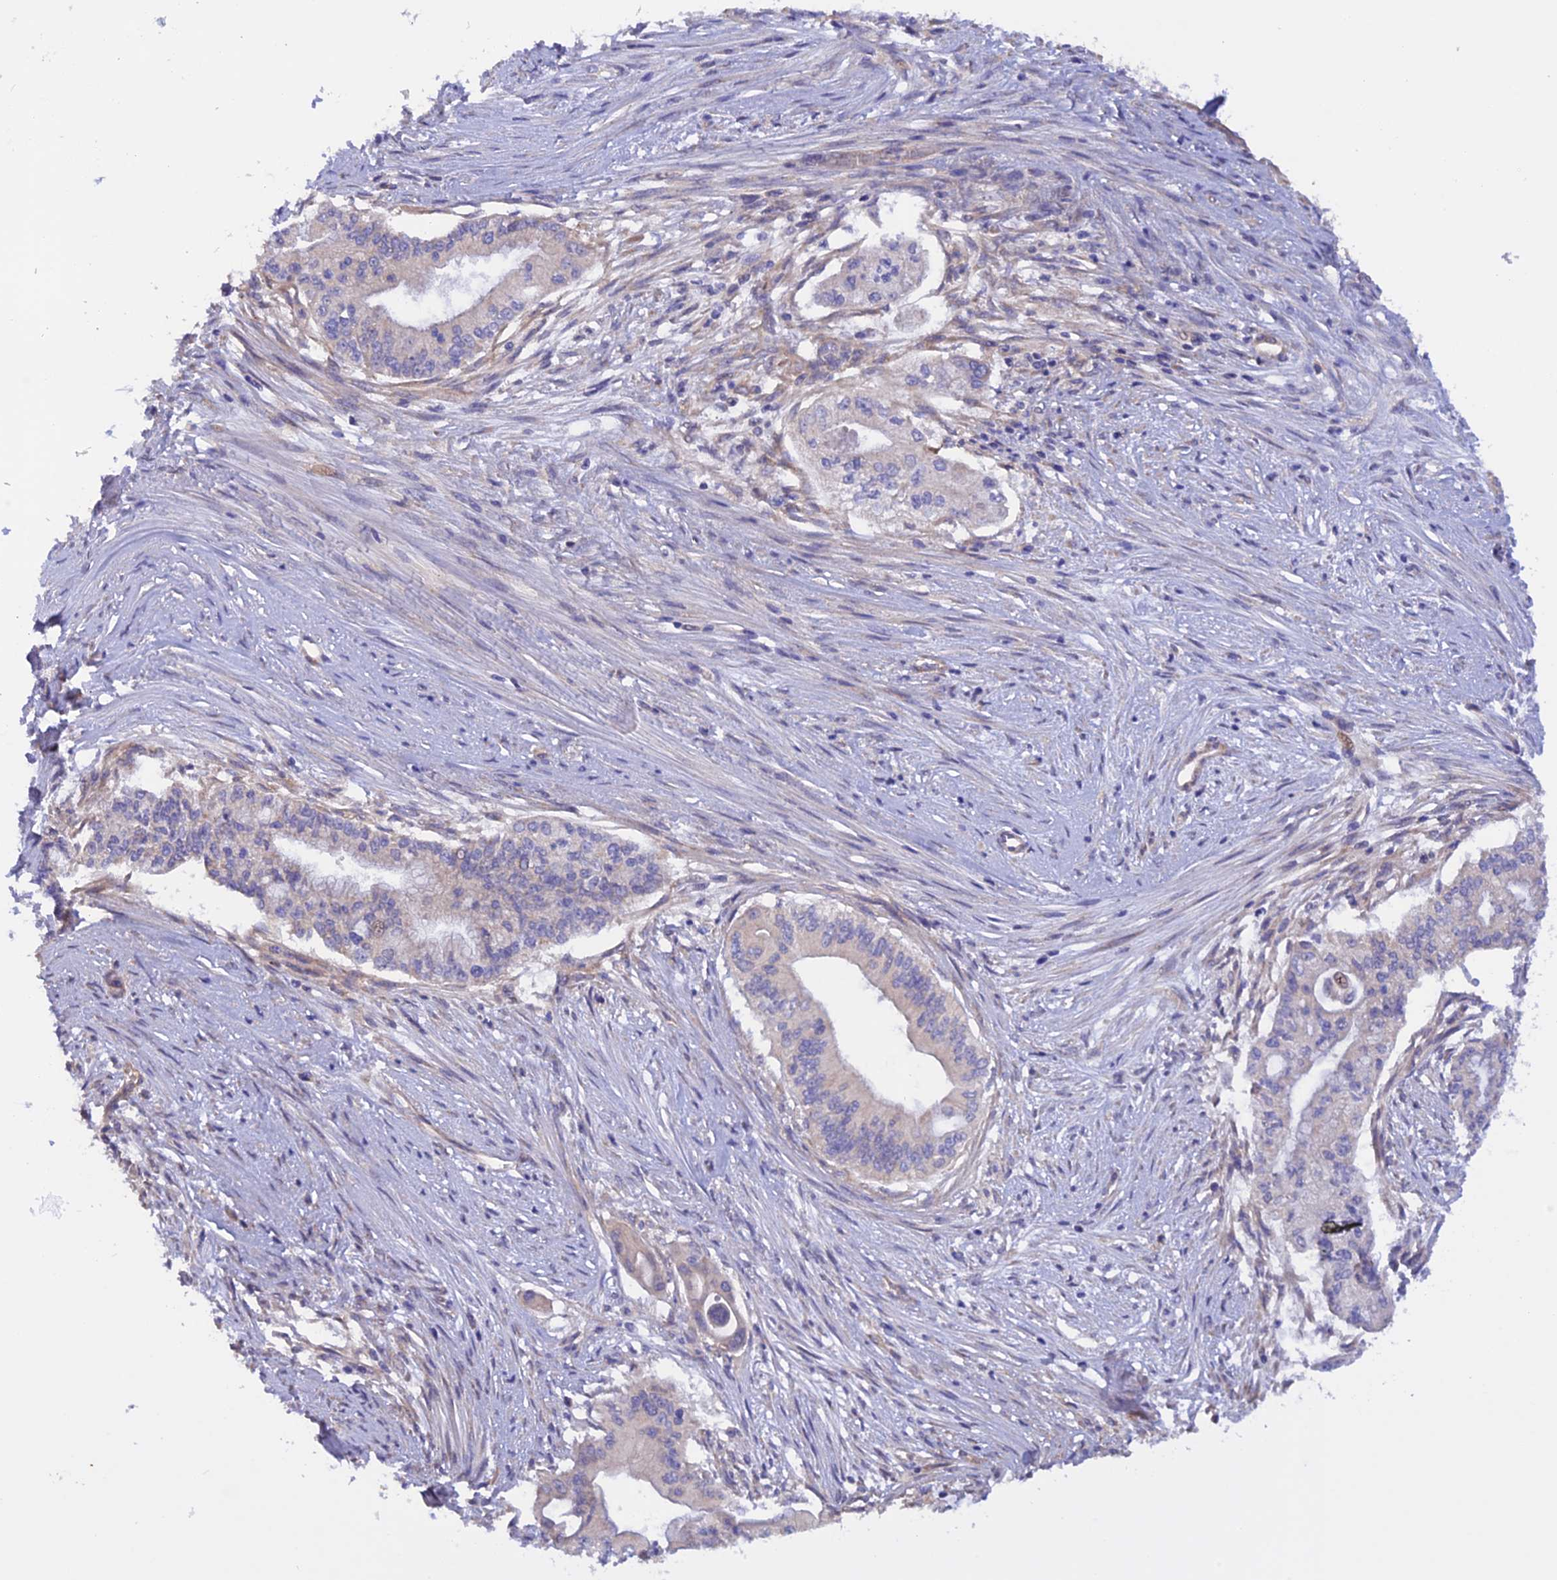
{"staining": {"intensity": "weak", "quantity": "<25%", "location": "cytoplasmic/membranous"}, "tissue": "pancreatic cancer", "cell_type": "Tumor cells", "image_type": "cancer", "snomed": [{"axis": "morphology", "description": "Adenocarcinoma, NOS"}, {"axis": "topography", "description": "Pancreas"}], "caption": "Histopathology image shows no significant protein positivity in tumor cells of pancreatic cancer.", "gene": "HYCC1", "patient": {"sex": "male", "age": 46}}